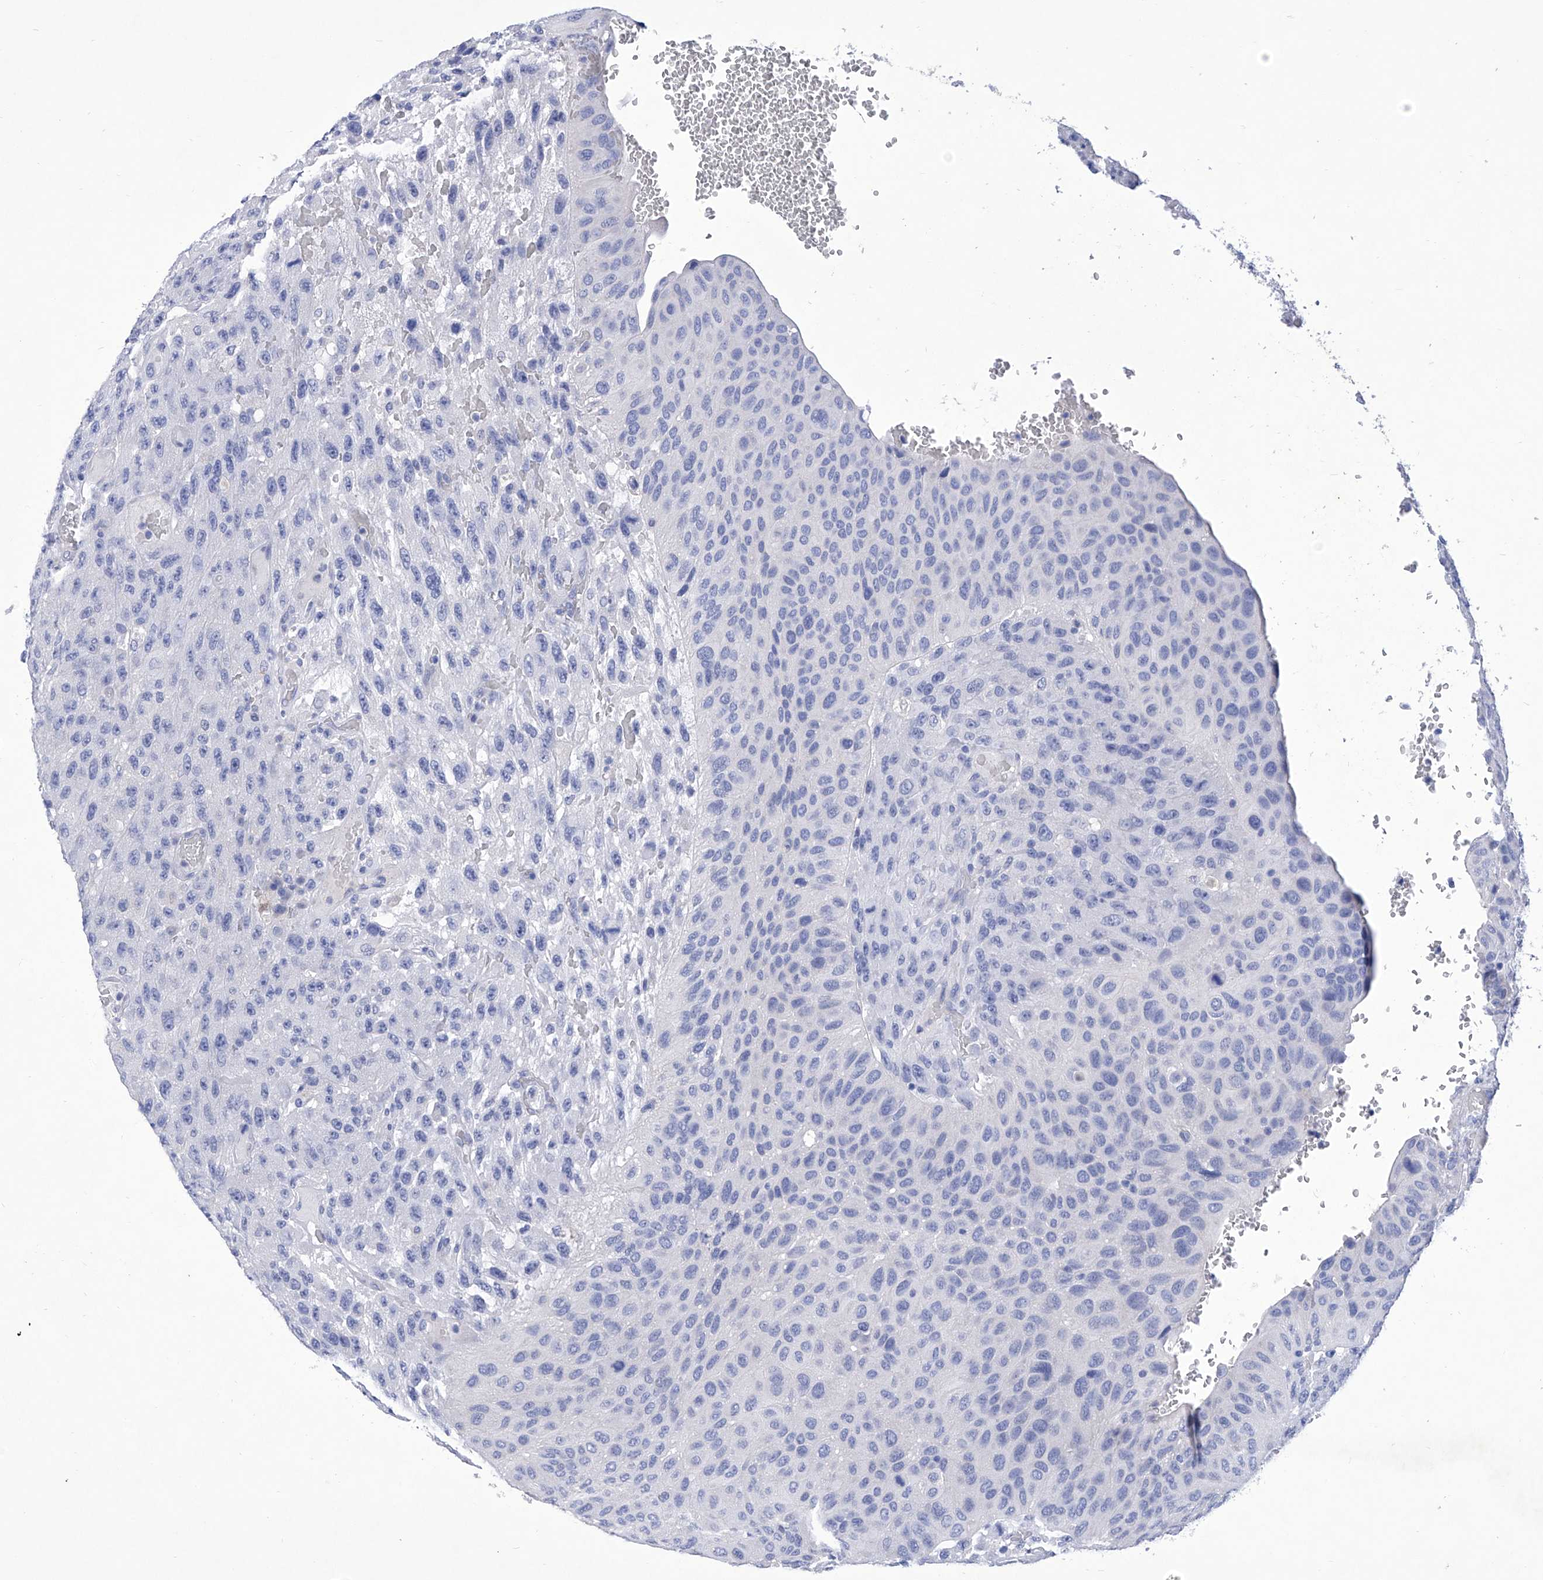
{"staining": {"intensity": "negative", "quantity": "none", "location": "none"}, "tissue": "urothelial cancer", "cell_type": "Tumor cells", "image_type": "cancer", "snomed": [{"axis": "morphology", "description": "Urothelial carcinoma, High grade"}, {"axis": "topography", "description": "Urinary bladder"}], "caption": "Immunohistochemistry photomicrograph of urothelial carcinoma (high-grade) stained for a protein (brown), which demonstrates no staining in tumor cells.", "gene": "IFNL2", "patient": {"sex": "male", "age": 66}}